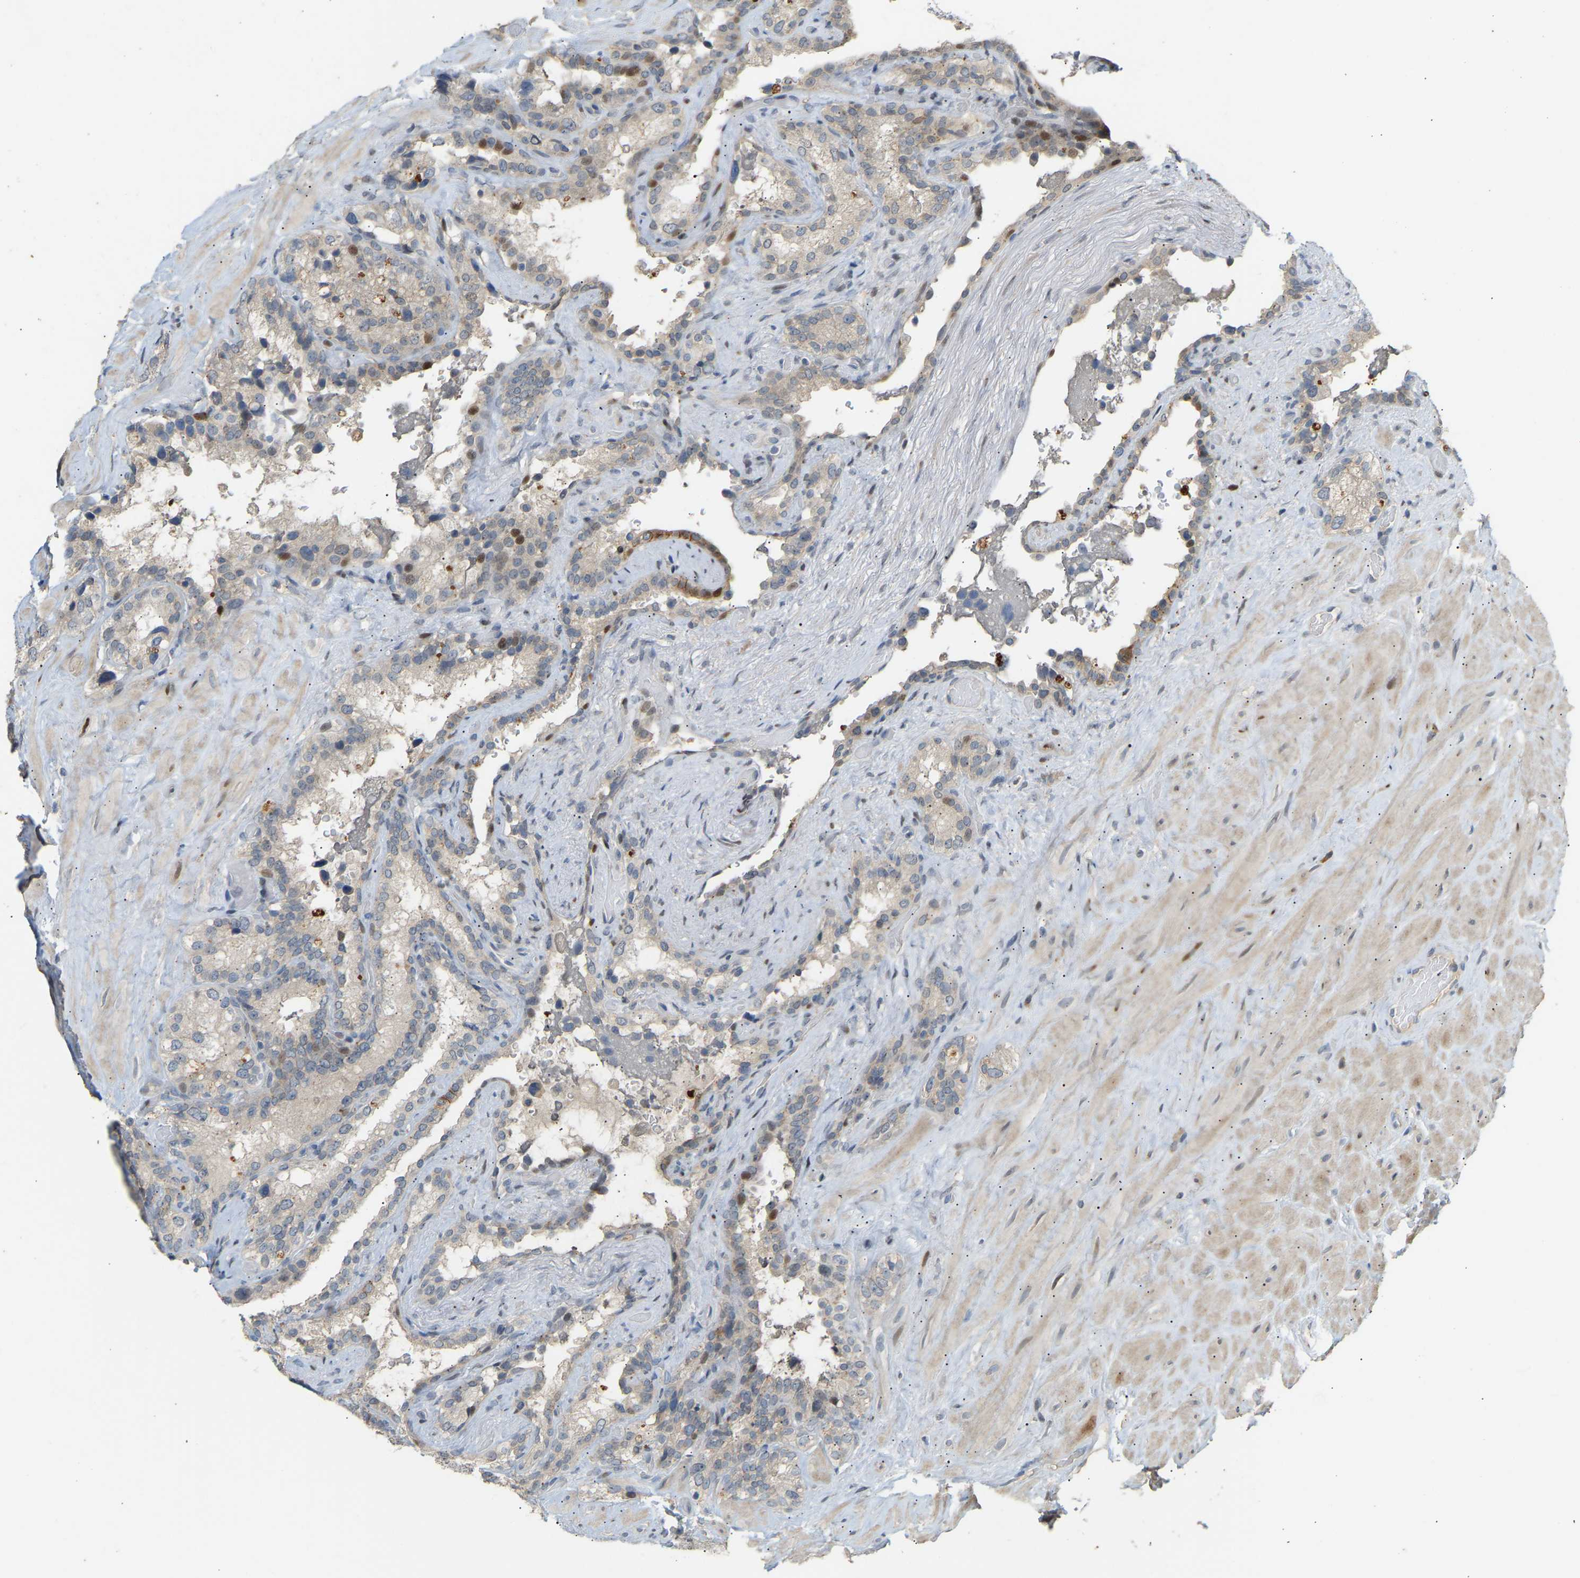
{"staining": {"intensity": "weak", "quantity": "25%-75%", "location": "cytoplasmic/membranous"}, "tissue": "seminal vesicle", "cell_type": "Glandular cells", "image_type": "normal", "snomed": [{"axis": "morphology", "description": "Normal tissue, NOS"}, {"axis": "topography", "description": "Seminal veicle"}], "caption": "Protein staining of unremarkable seminal vesicle reveals weak cytoplasmic/membranous positivity in about 25%-75% of glandular cells. The staining was performed using DAB (3,3'-diaminobenzidine), with brown indicating positive protein expression. Nuclei are stained blue with hematoxylin.", "gene": "PTPN4", "patient": {"sex": "male", "age": 68}}